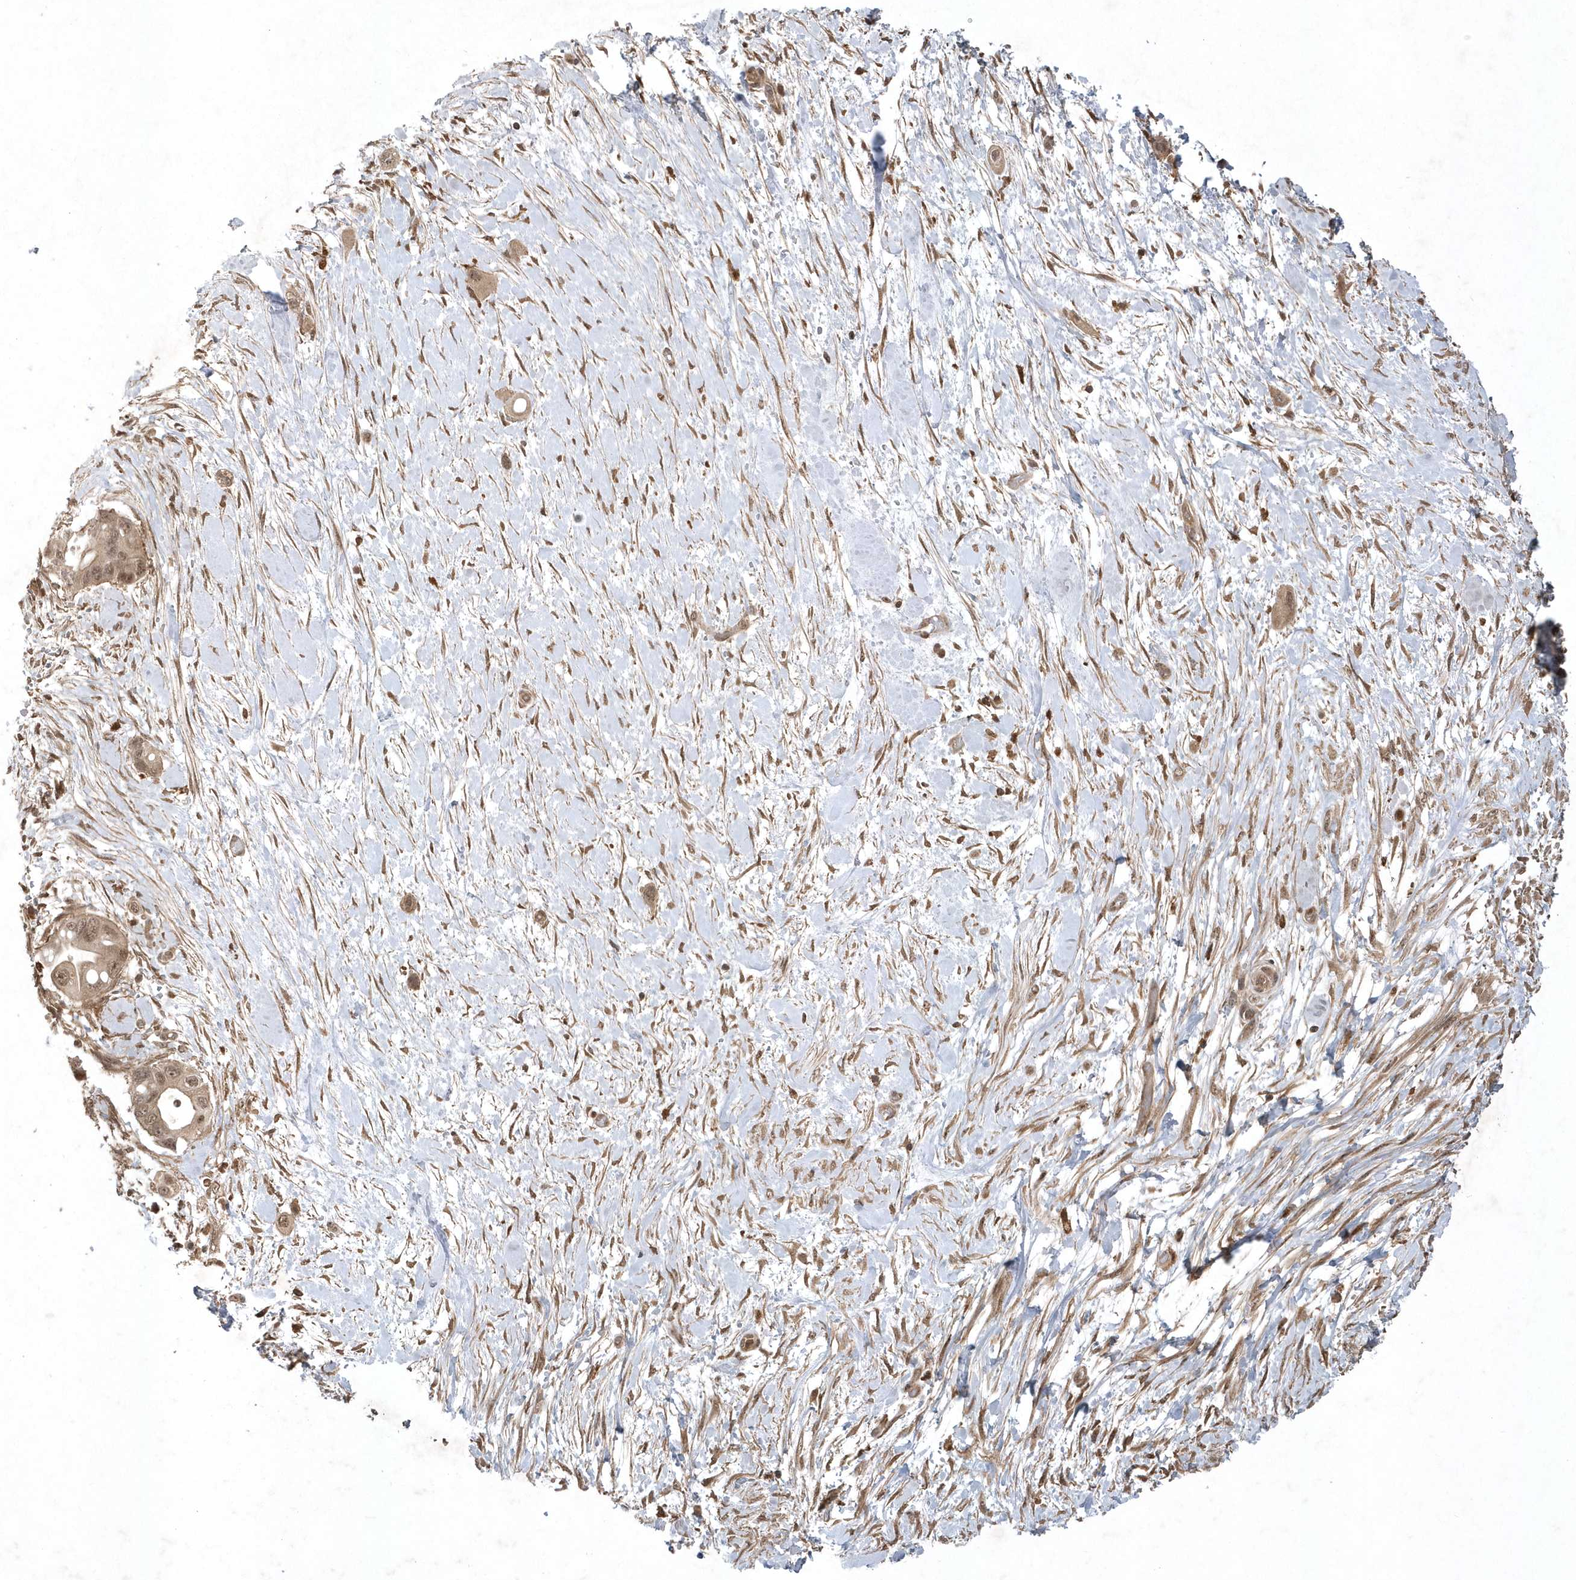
{"staining": {"intensity": "moderate", "quantity": ">75%", "location": "cytoplasmic/membranous"}, "tissue": "pancreatic cancer", "cell_type": "Tumor cells", "image_type": "cancer", "snomed": [{"axis": "morphology", "description": "Adenocarcinoma, NOS"}, {"axis": "topography", "description": "Pancreas"}], "caption": "Adenocarcinoma (pancreatic) tissue shows moderate cytoplasmic/membranous expression in approximately >75% of tumor cells", "gene": "LACC1", "patient": {"sex": "male", "age": 68}}